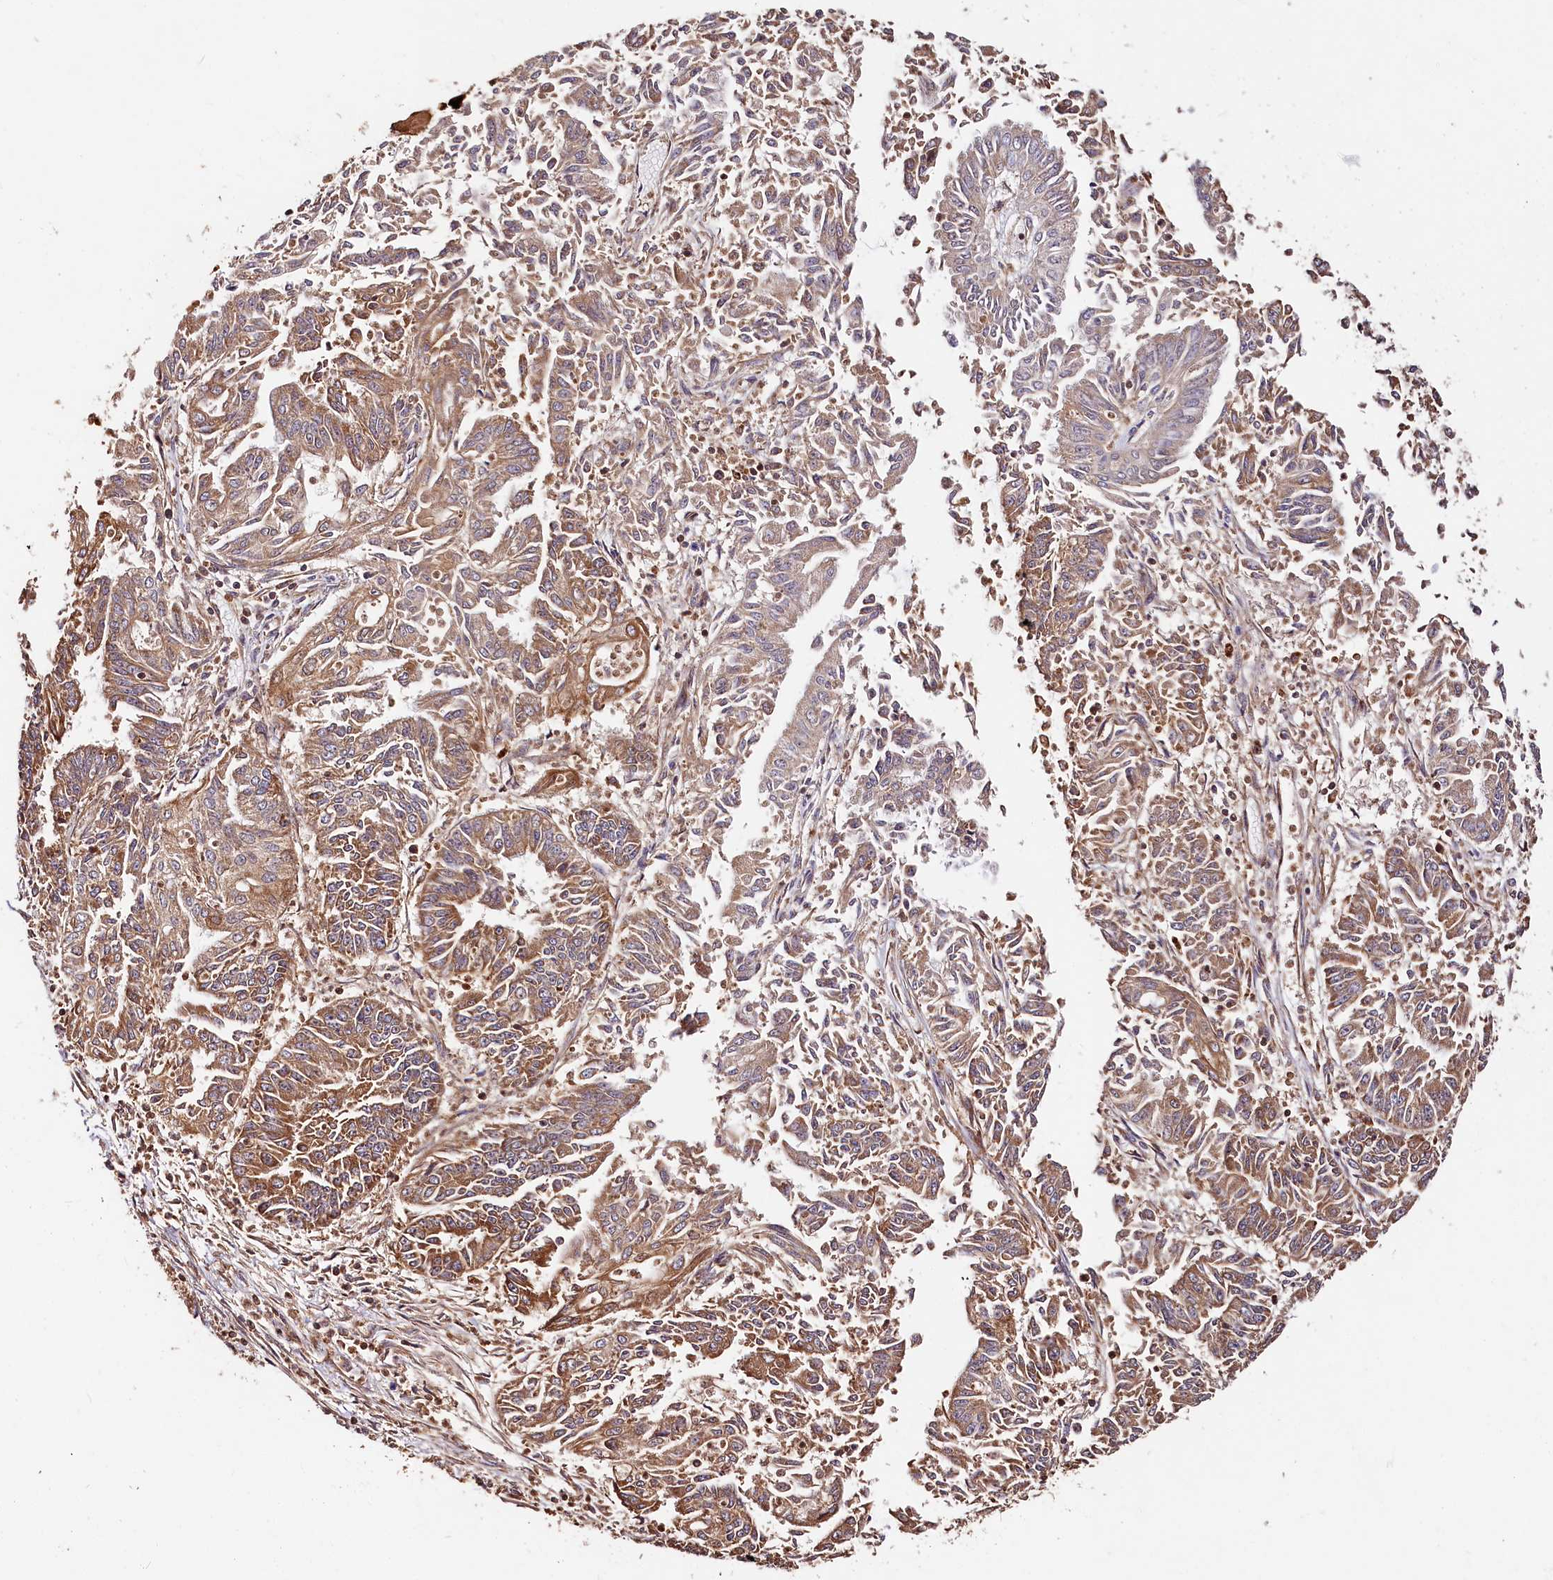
{"staining": {"intensity": "moderate", "quantity": "25%-75%", "location": "cytoplasmic/membranous"}, "tissue": "endometrial cancer", "cell_type": "Tumor cells", "image_type": "cancer", "snomed": [{"axis": "morphology", "description": "Adenocarcinoma, NOS"}, {"axis": "topography", "description": "Endometrium"}], "caption": "There is medium levels of moderate cytoplasmic/membranous staining in tumor cells of adenocarcinoma (endometrial), as demonstrated by immunohistochemical staining (brown color).", "gene": "HMOX2", "patient": {"sex": "female", "age": 73}}